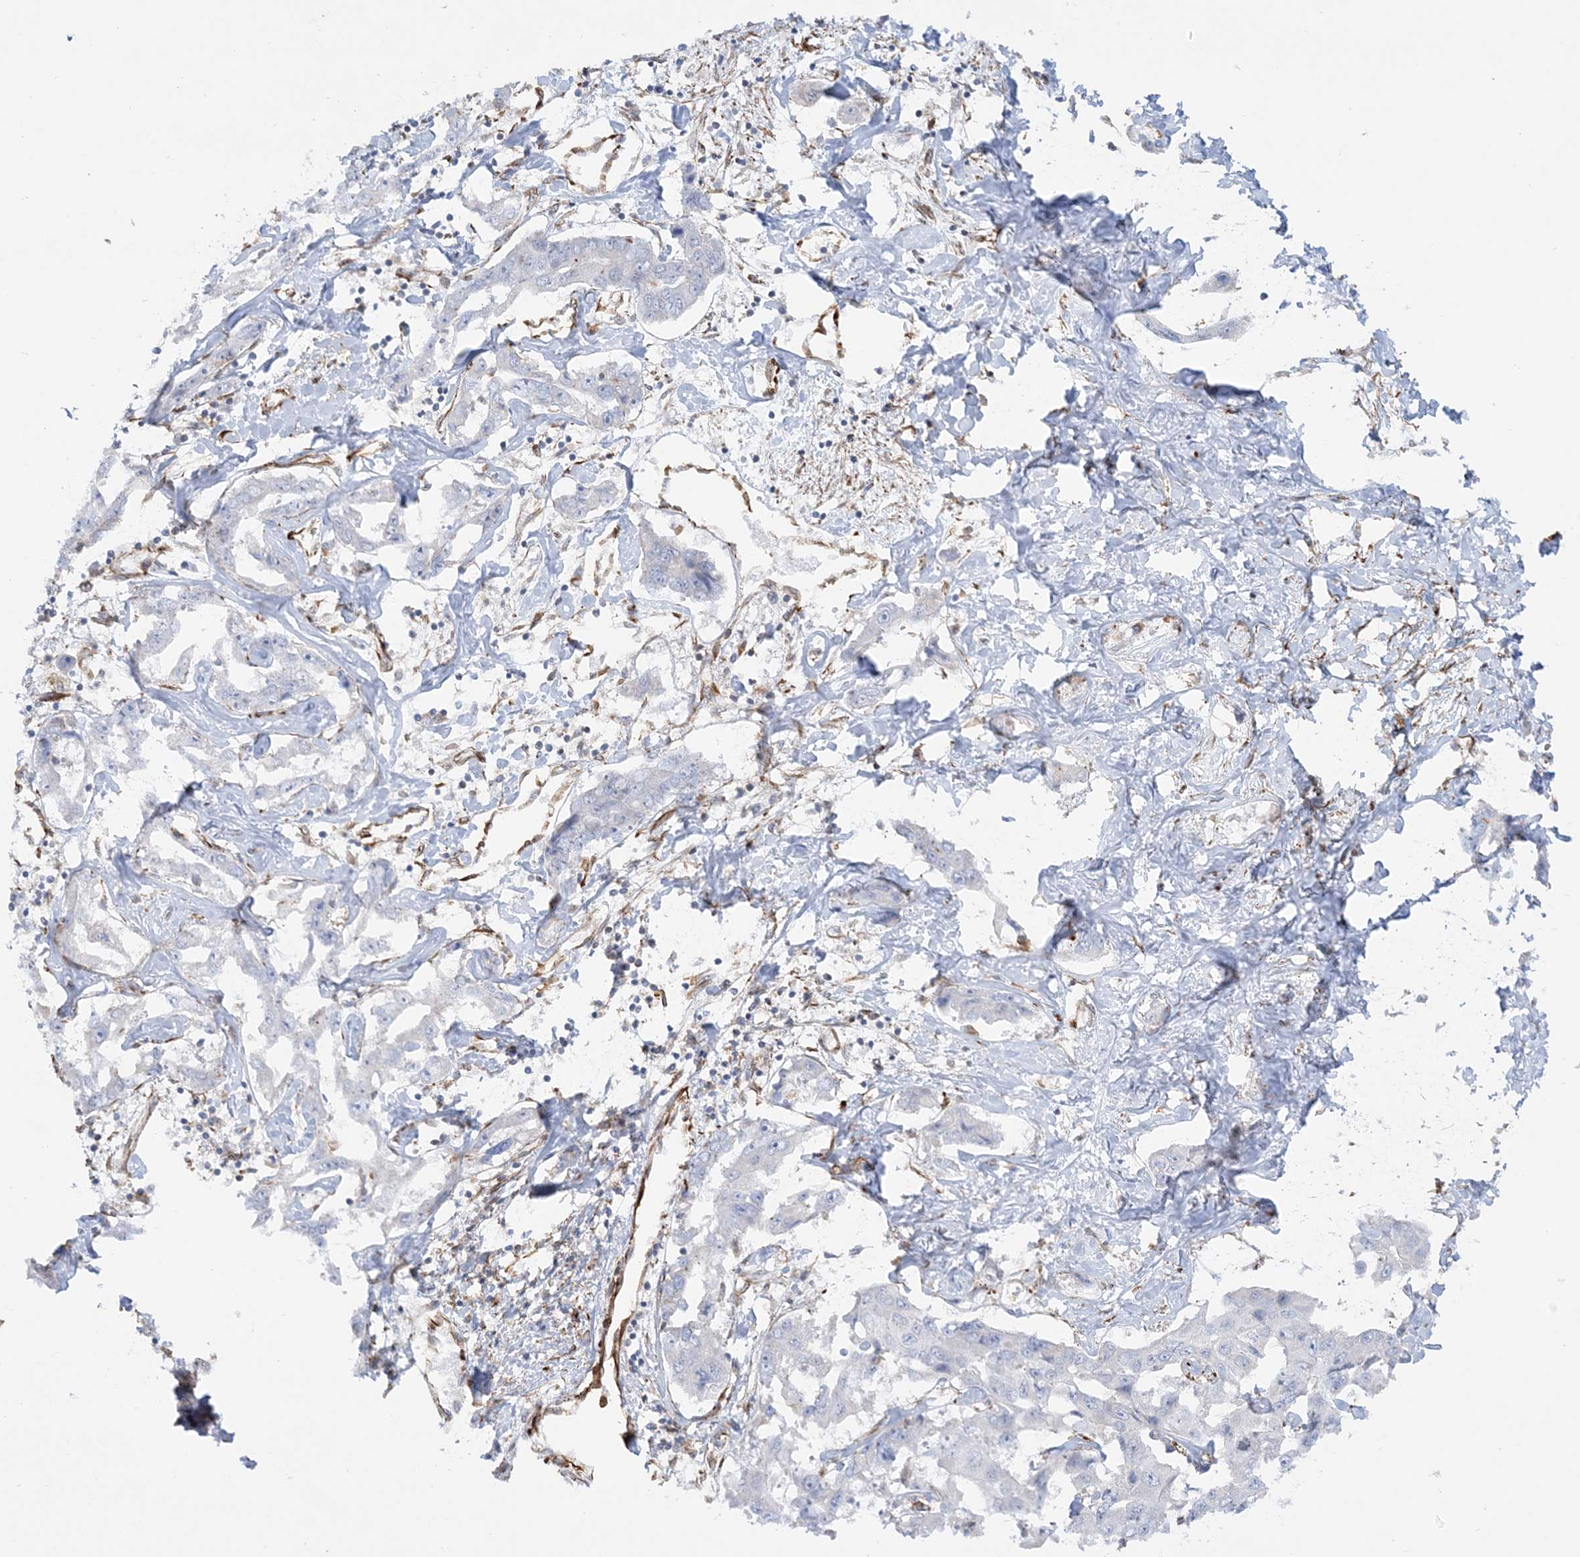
{"staining": {"intensity": "negative", "quantity": "none", "location": "none"}, "tissue": "liver cancer", "cell_type": "Tumor cells", "image_type": "cancer", "snomed": [{"axis": "morphology", "description": "Cholangiocarcinoma"}, {"axis": "topography", "description": "Liver"}], "caption": "IHC image of neoplastic tissue: cholangiocarcinoma (liver) stained with DAB demonstrates no significant protein positivity in tumor cells.", "gene": "SCLT1", "patient": {"sex": "male", "age": 59}}